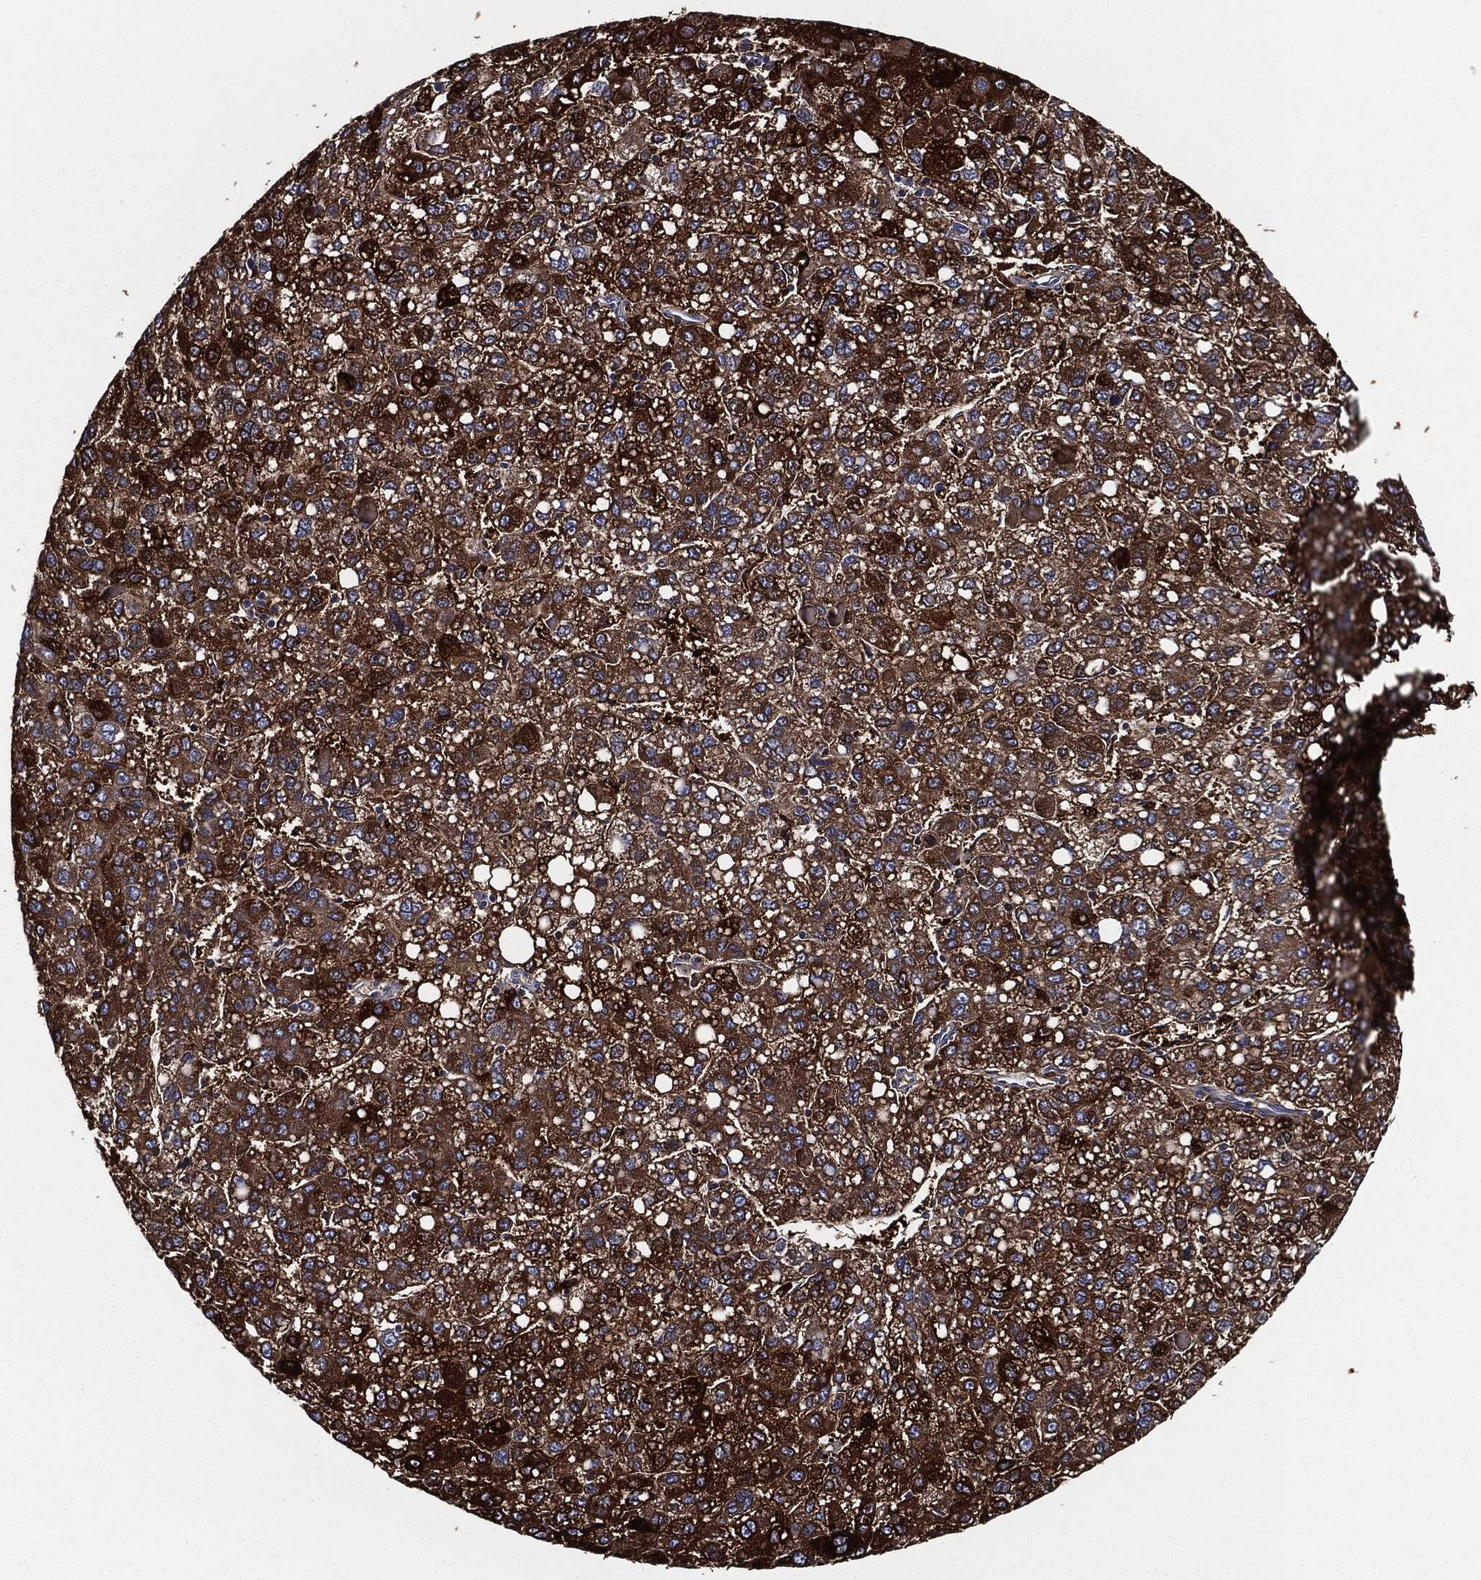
{"staining": {"intensity": "strong", "quantity": ">75%", "location": "cytoplasmic/membranous"}, "tissue": "liver cancer", "cell_type": "Tumor cells", "image_type": "cancer", "snomed": [{"axis": "morphology", "description": "Carcinoma, Hepatocellular, NOS"}, {"axis": "topography", "description": "Liver"}], "caption": "High-magnification brightfield microscopy of liver hepatocellular carcinoma stained with DAB (3,3'-diaminobenzidine) (brown) and counterstained with hematoxylin (blue). tumor cells exhibit strong cytoplasmic/membranous expression is present in about>75% of cells.", "gene": "TMEM11", "patient": {"sex": "female", "age": 82}}